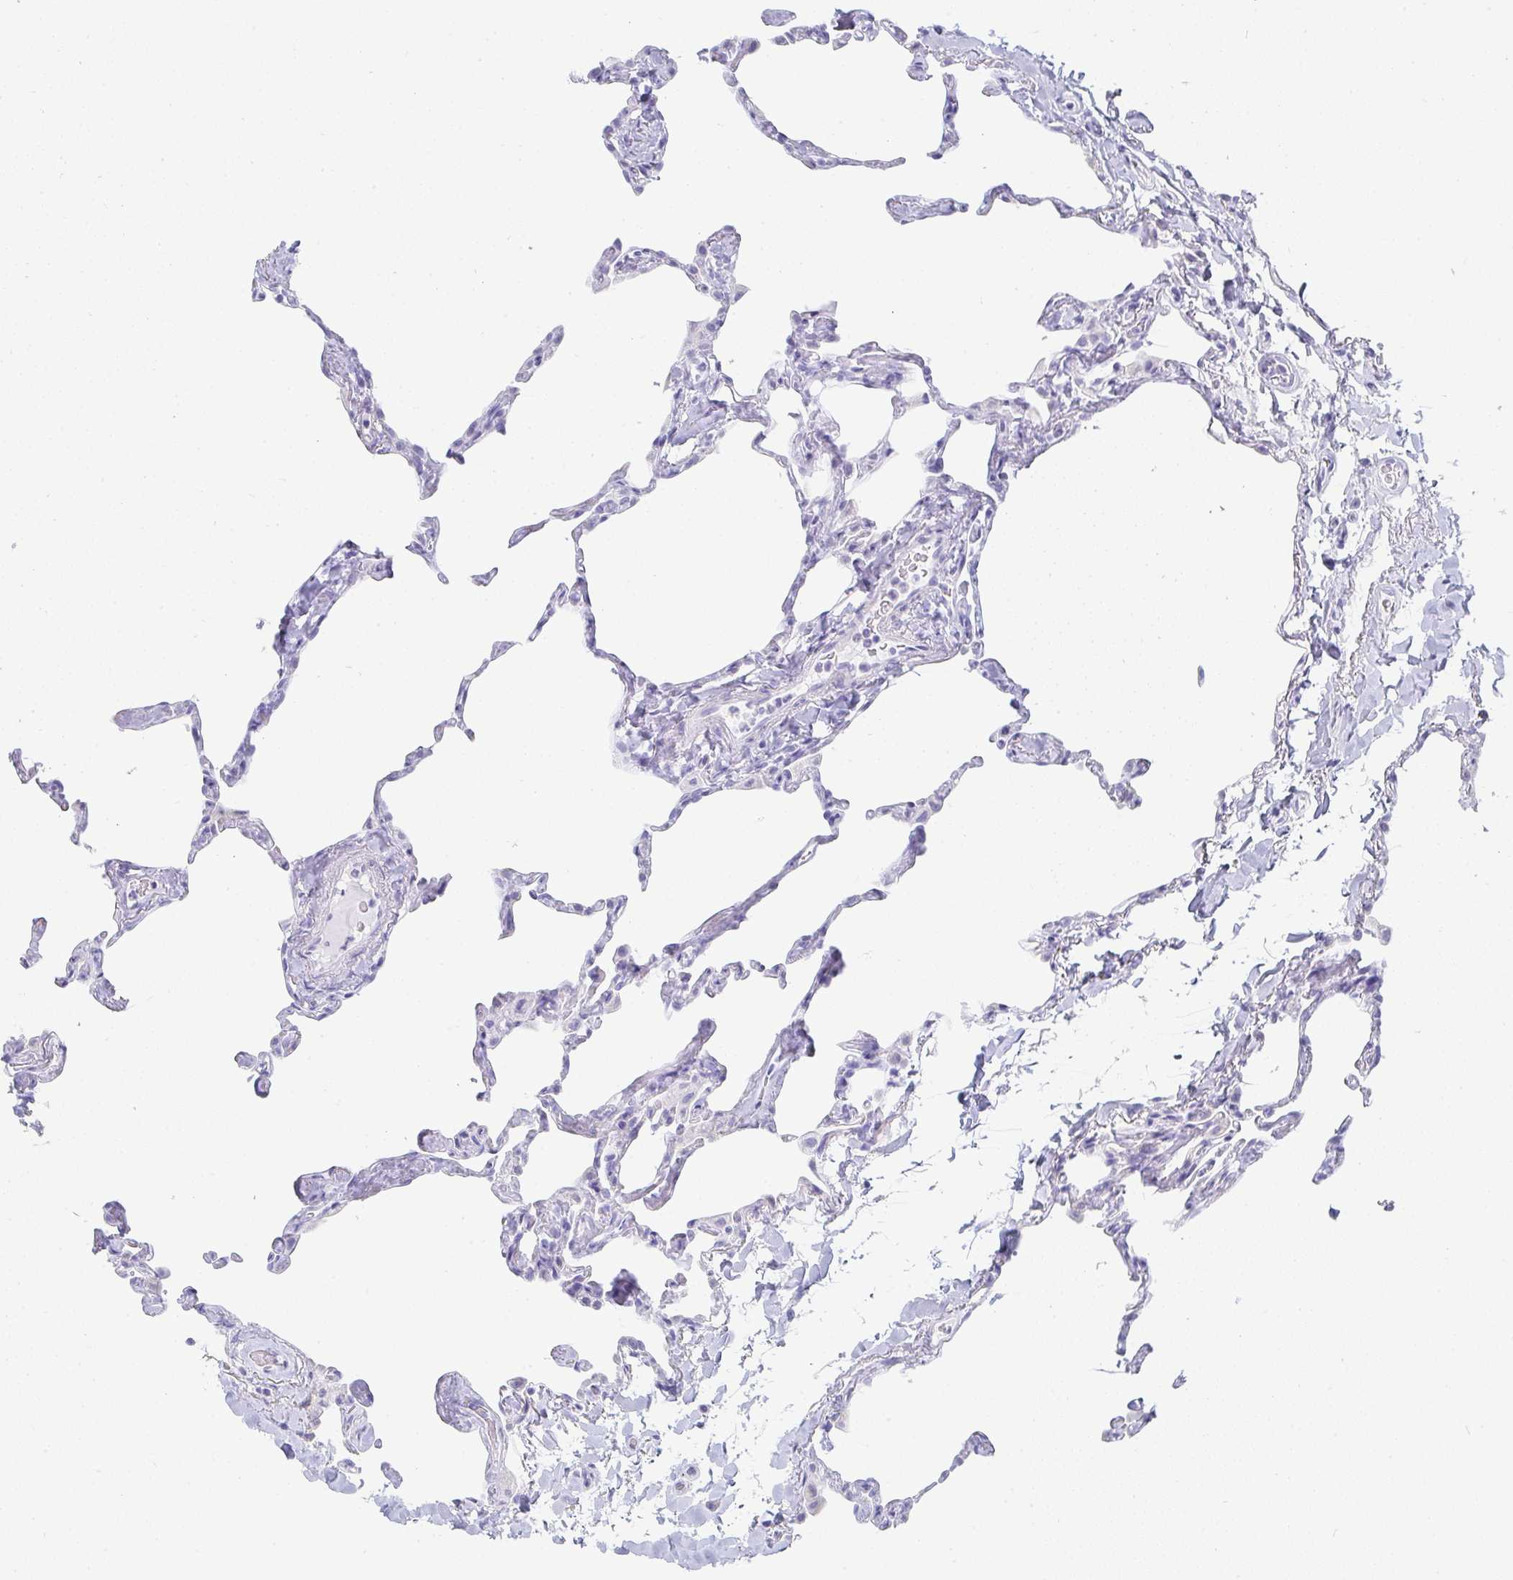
{"staining": {"intensity": "negative", "quantity": "none", "location": "none"}, "tissue": "lung", "cell_type": "Alveolar cells", "image_type": "normal", "snomed": [{"axis": "morphology", "description": "Normal tissue, NOS"}, {"axis": "topography", "description": "Lung"}], "caption": "DAB (3,3'-diaminobenzidine) immunohistochemical staining of normal lung demonstrates no significant staining in alveolar cells.", "gene": "PRND", "patient": {"sex": "male", "age": 65}}